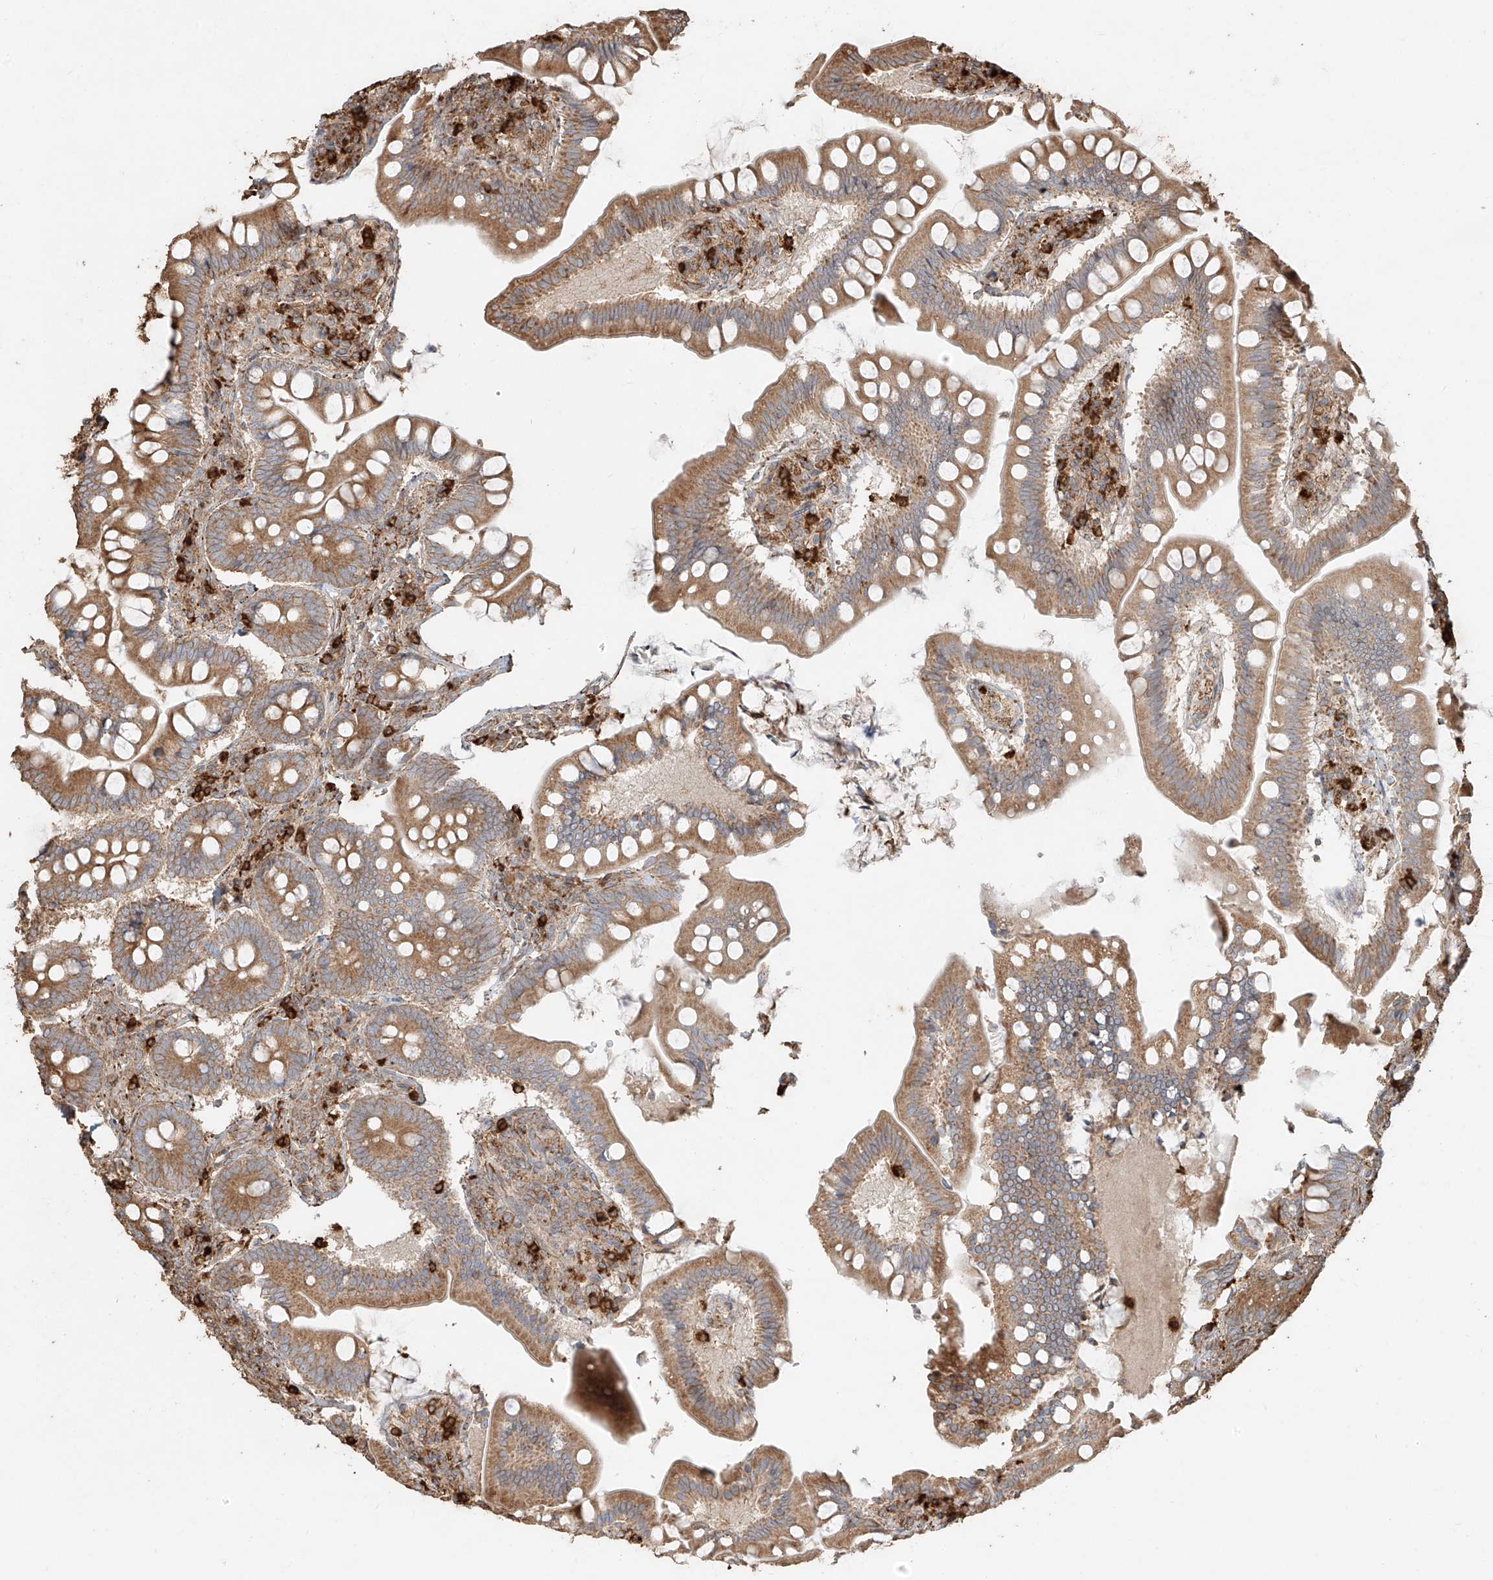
{"staining": {"intensity": "moderate", "quantity": ">75%", "location": "cytoplasmic/membranous"}, "tissue": "small intestine", "cell_type": "Glandular cells", "image_type": "normal", "snomed": [{"axis": "morphology", "description": "Normal tissue, NOS"}, {"axis": "topography", "description": "Small intestine"}], "caption": "Immunohistochemistry photomicrograph of benign small intestine stained for a protein (brown), which demonstrates medium levels of moderate cytoplasmic/membranous positivity in approximately >75% of glandular cells.", "gene": "EFNB1", "patient": {"sex": "male", "age": 7}}